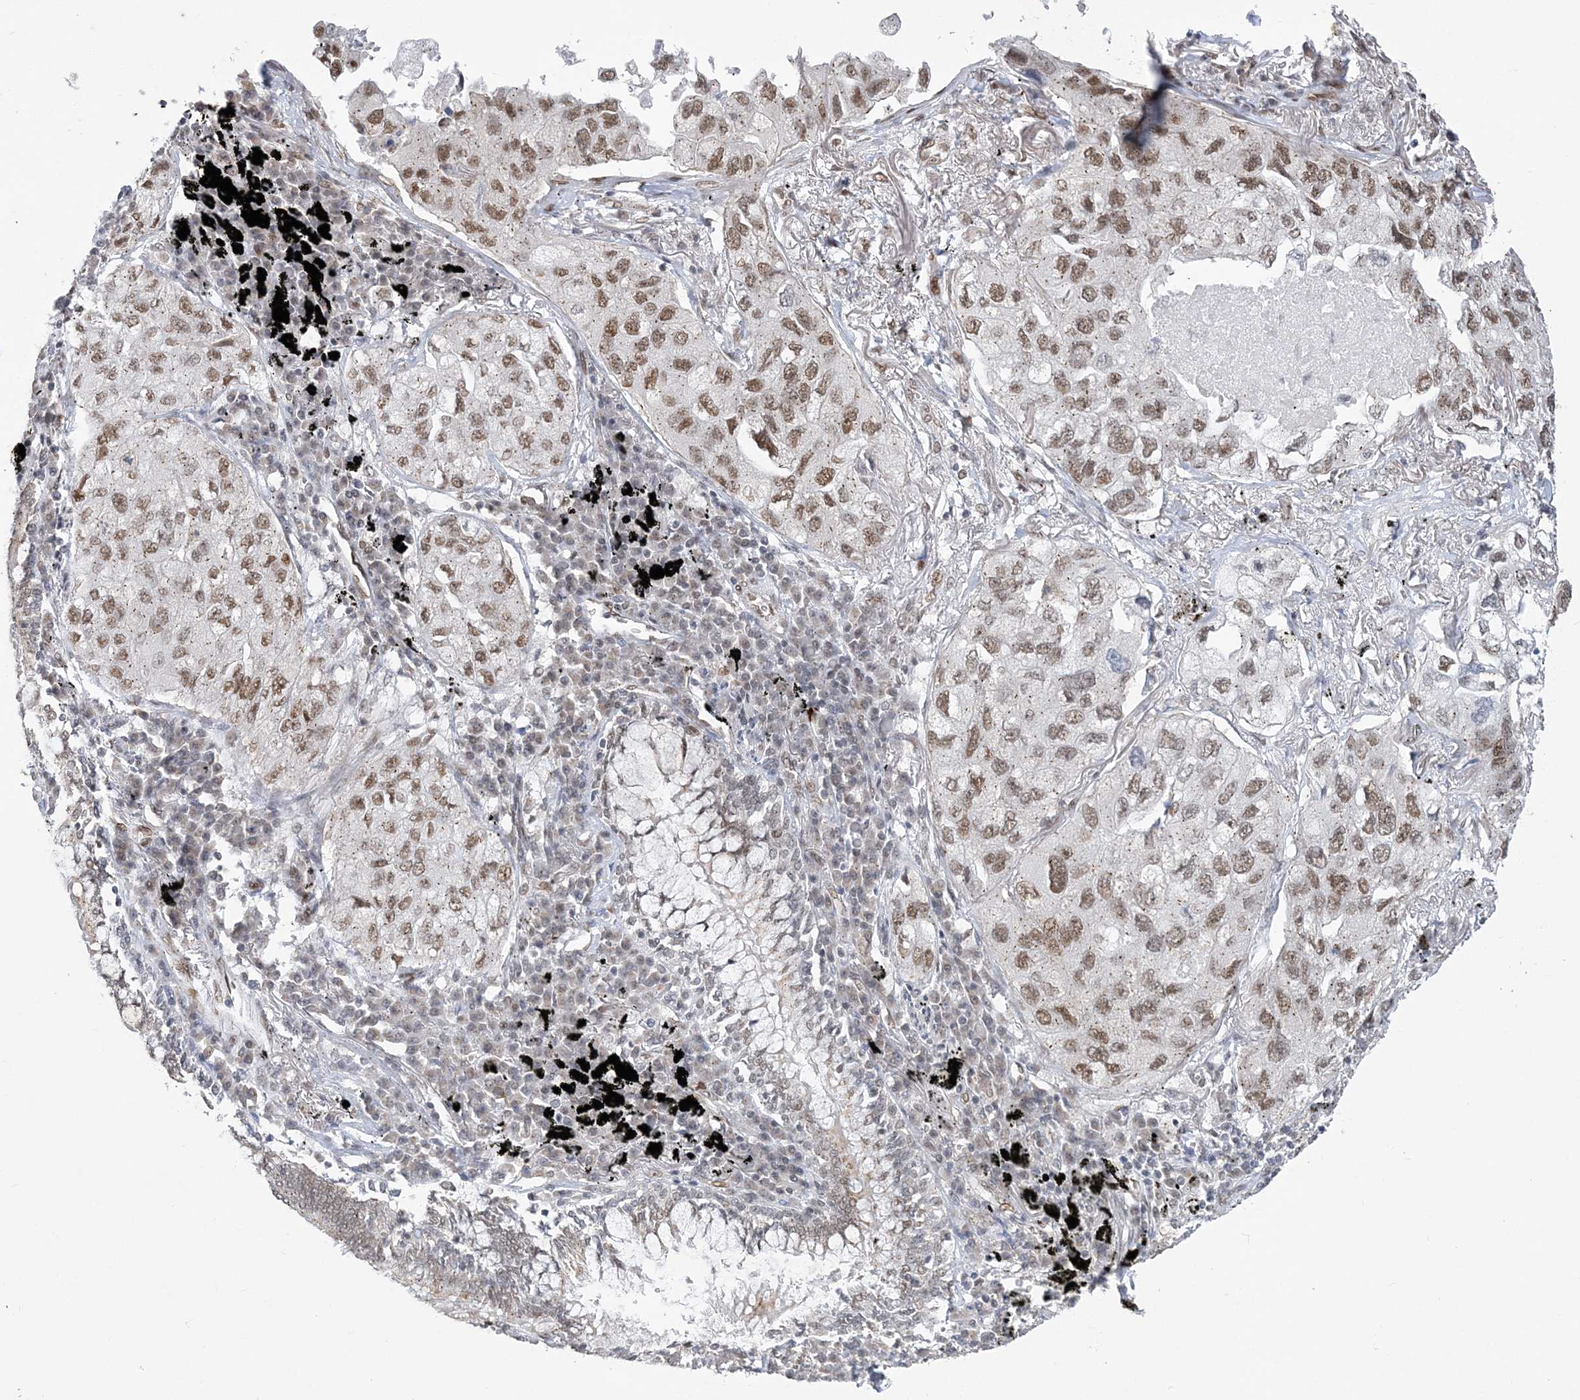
{"staining": {"intensity": "moderate", "quantity": ">75%", "location": "nuclear"}, "tissue": "lung cancer", "cell_type": "Tumor cells", "image_type": "cancer", "snomed": [{"axis": "morphology", "description": "Adenocarcinoma, NOS"}, {"axis": "topography", "description": "Lung"}], "caption": "Adenocarcinoma (lung) stained for a protein (brown) demonstrates moderate nuclear positive positivity in approximately >75% of tumor cells.", "gene": "WAC", "patient": {"sex": "male", "age": 65}}